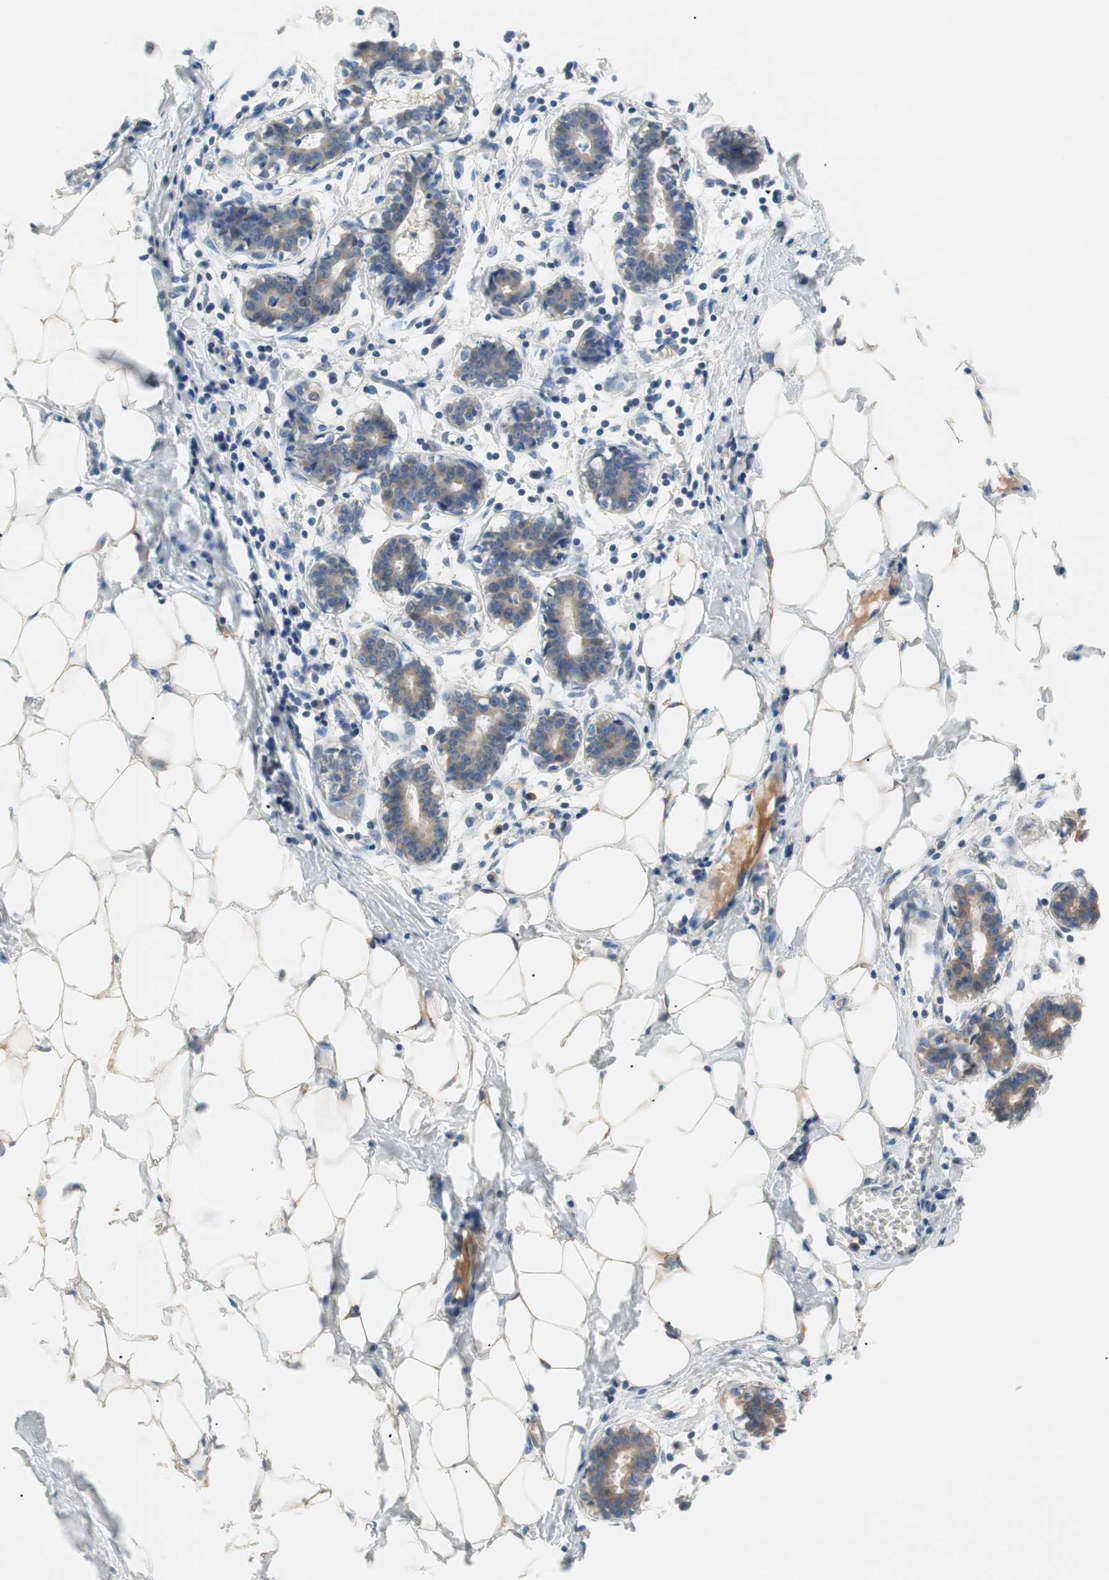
{"staining": {"intensity": "negative", "quantity": "none", "location": "none"}, "tissue": "breast", "cell_type": "Adipocytes", "image_type": "normal", "snomed": [{"axis": "morphology", "description": "Normal tissue, NOS"}, {"axis": "topography", "description": "Breast"}], "caption": "High magnification brightfield microscopy of normal breast stained with DAB (3,3'-diaminobenzidine) (brown) and counterstained with hematoxylin (blue): adipocytes show no significant expression. (DAB immunohistochemistry with hematoxylin counter stain).", "gene": "FADS2", "patient": {"sex": "female", "age": 27}}